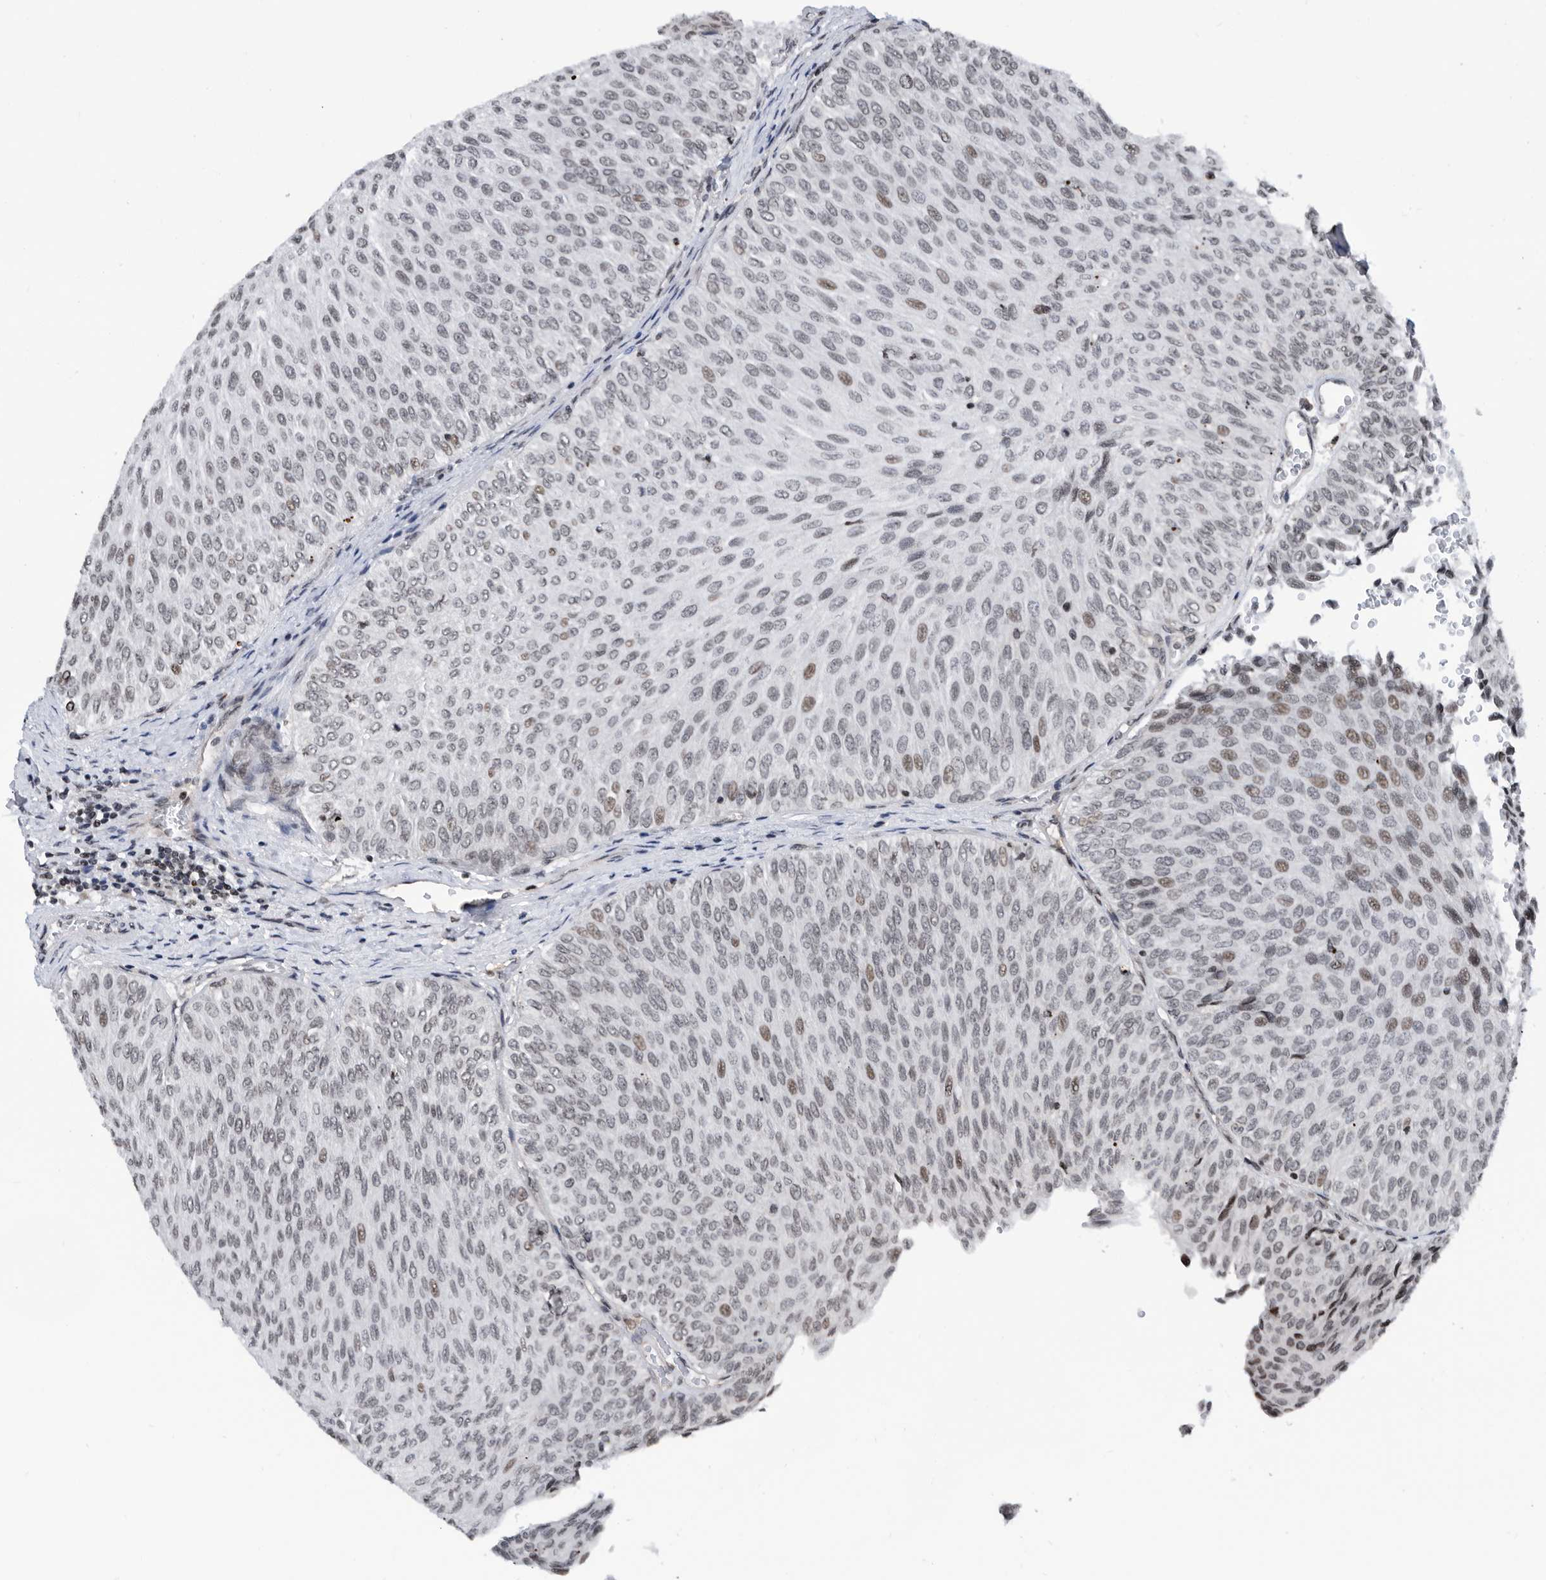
{"staining": {"intensity": "weak", "quantity": "<25%", "location": "nuclear"}, "tissue": "urothelial cancer", "cell_type": "Tumor cells", "image_type": "cancer", "snomed": [{"axis": "morphology", "description": "Urothelial carcinoma, Low grade"}, {"axis": "topography", "description": "Urinary bladder"}], "caption": "Immunohistochemical staining of human urothelial cancer demonstrates no significant positivity in tumor cells.", "gene": "SNRNP48", "patient": {"sex": "male", "age": 78}}